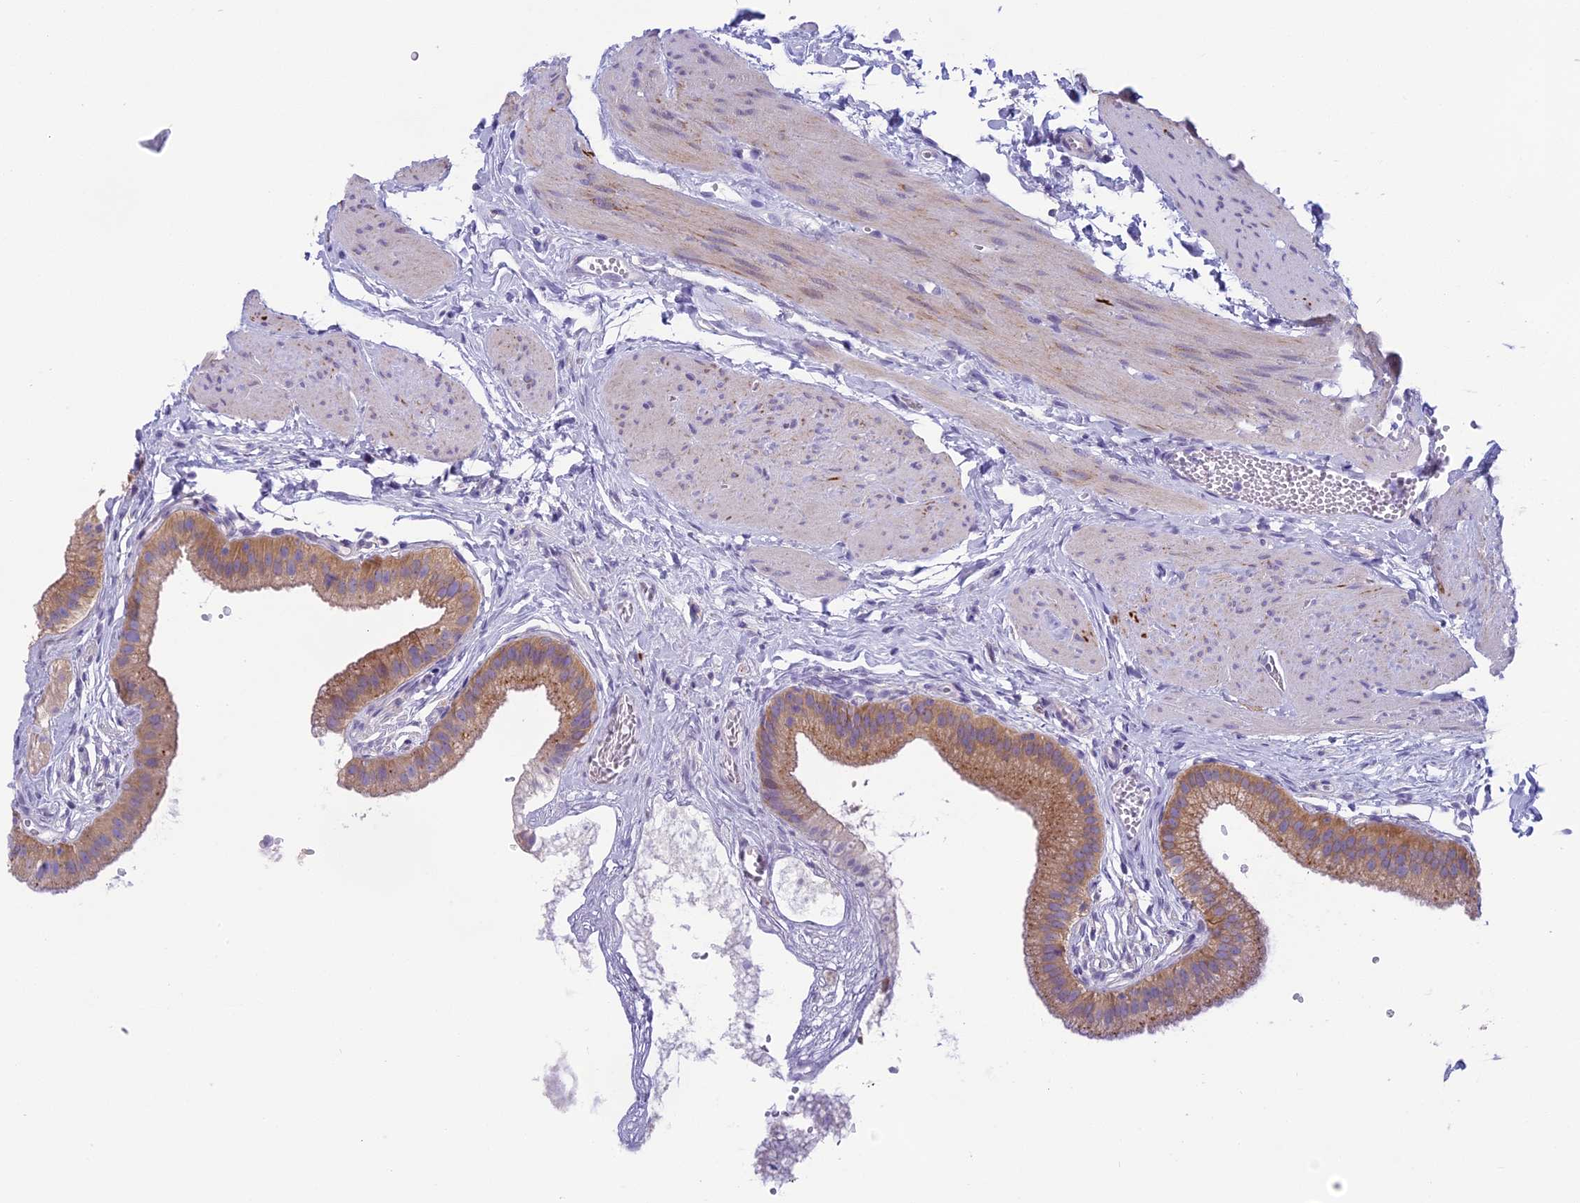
{"staining": {"intensity": "moderate", "quantity": "25%-75%", "location": "cytoplasmic/membranous"}, "tissue": "gallbladder", "cell_type": "Glandular cells", "image_type": "normal", "snomed": [{"axis": "morphology", "description": "Normal tissue, NOS"}, {"axis": "topography", "description": "Gallbladder"}], "caption": "Immunohistochemistry (IHC) photomicrograph of unremarkable human gallbladder stained for a protein (brown), which reveals medium levels of moderate cytoplasmic/membranous staining in about 25%-75% of glandular cells.", "gene": "ARHGEF37", "patient": {"sex": "female", "age": 54}}